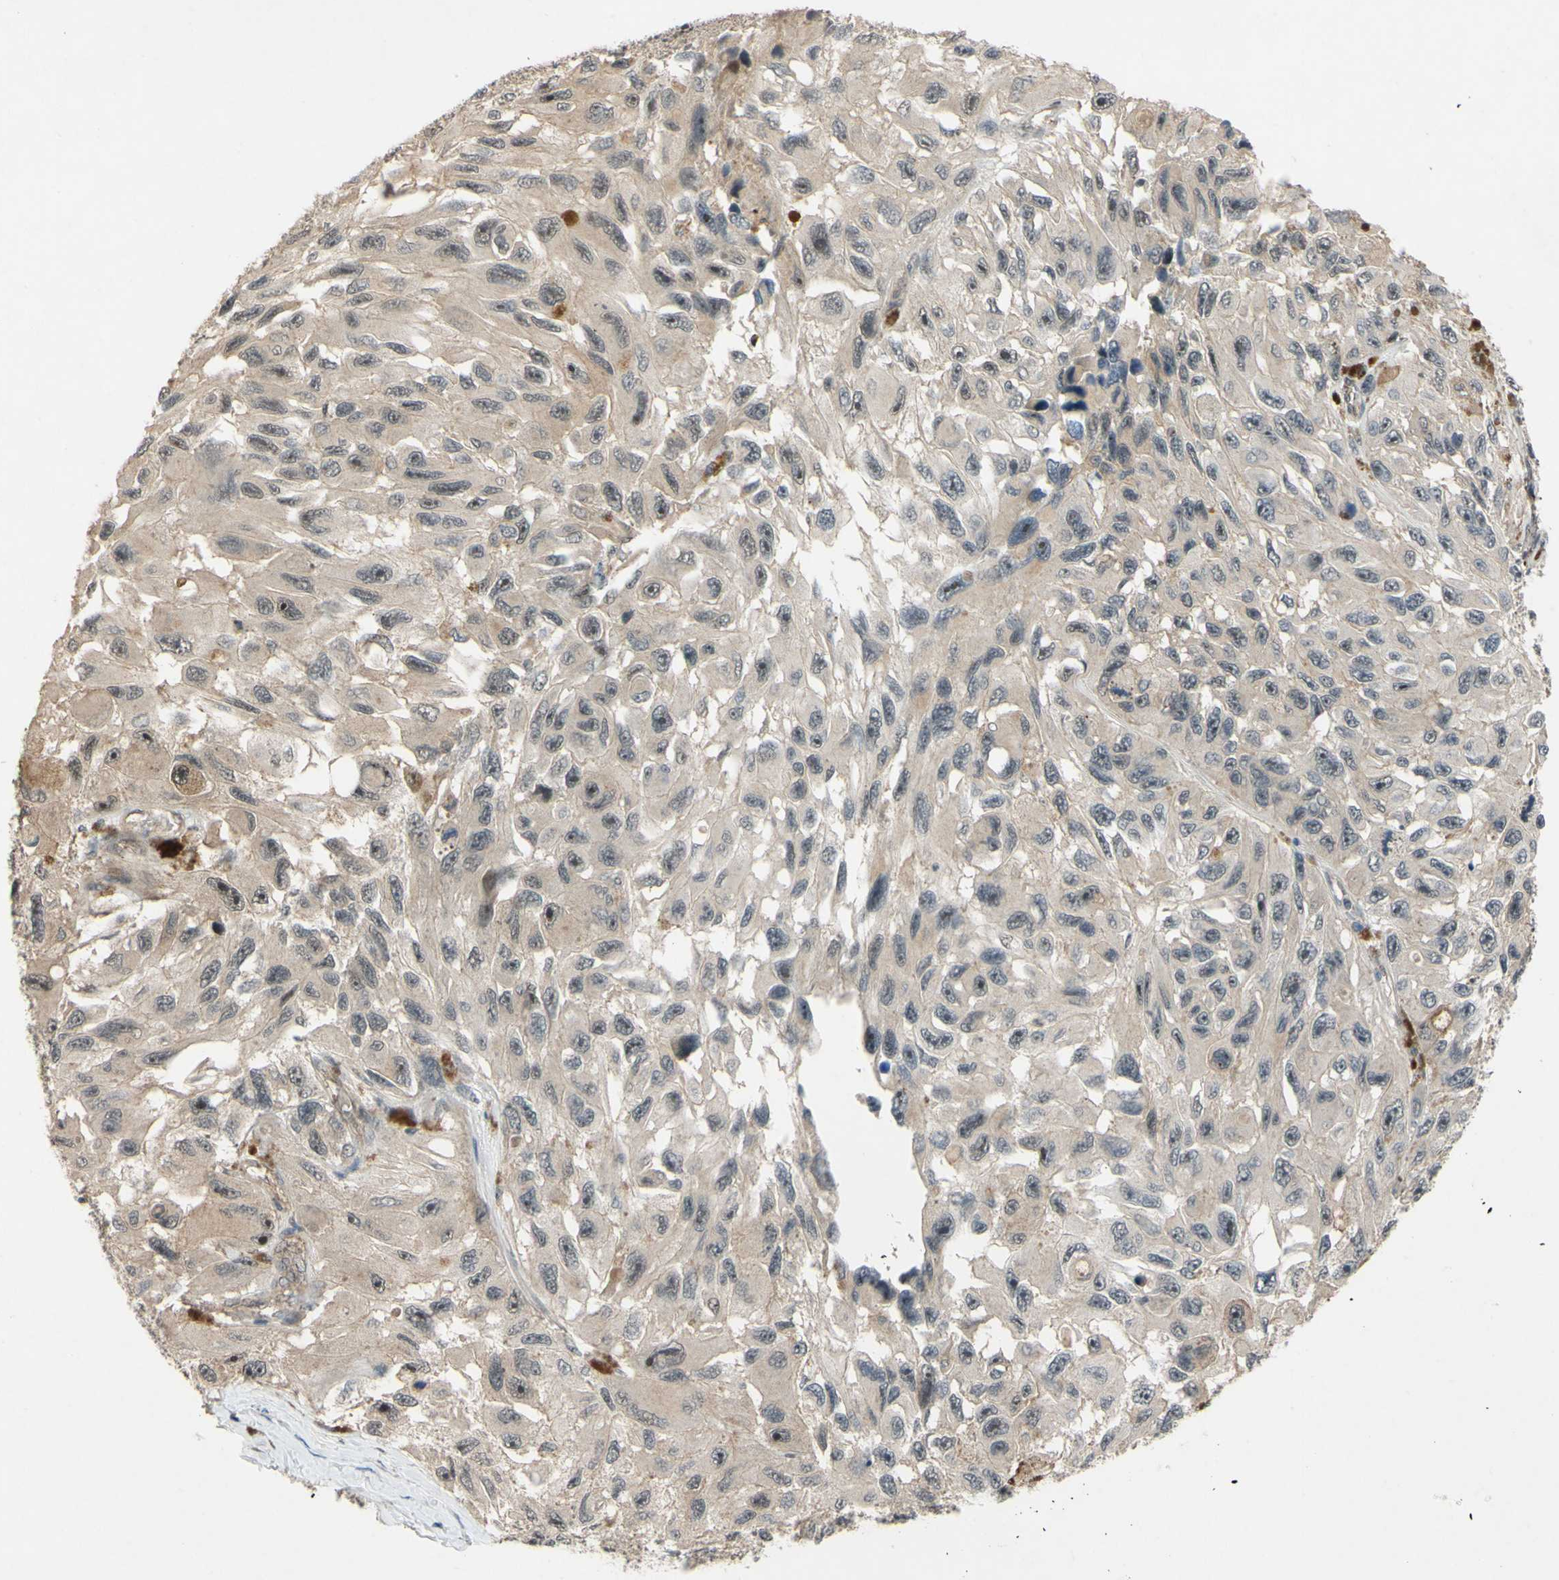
{"staining": {"intensity": "weak", "quantity": "25%-75%", "location": "cytoplasmic/membranous"}, "tissue": "melanoma", "cell_type": "Tumor cells", "image_type": "cancer", "snomed": [{"axis": "morphology", "description": "Malignant melanoma, NOS"}, {"axis": "topography", "description": "Skin"}], "caption": "A photomicrograph showing weak cytoplasmic/membranous expression in approximately 25%-75% of tumor cells in melanoma, as visualized by brown immunohistochemical staining.", "gene": "ALK", "patient": {"sex": "female", "age": 73}}